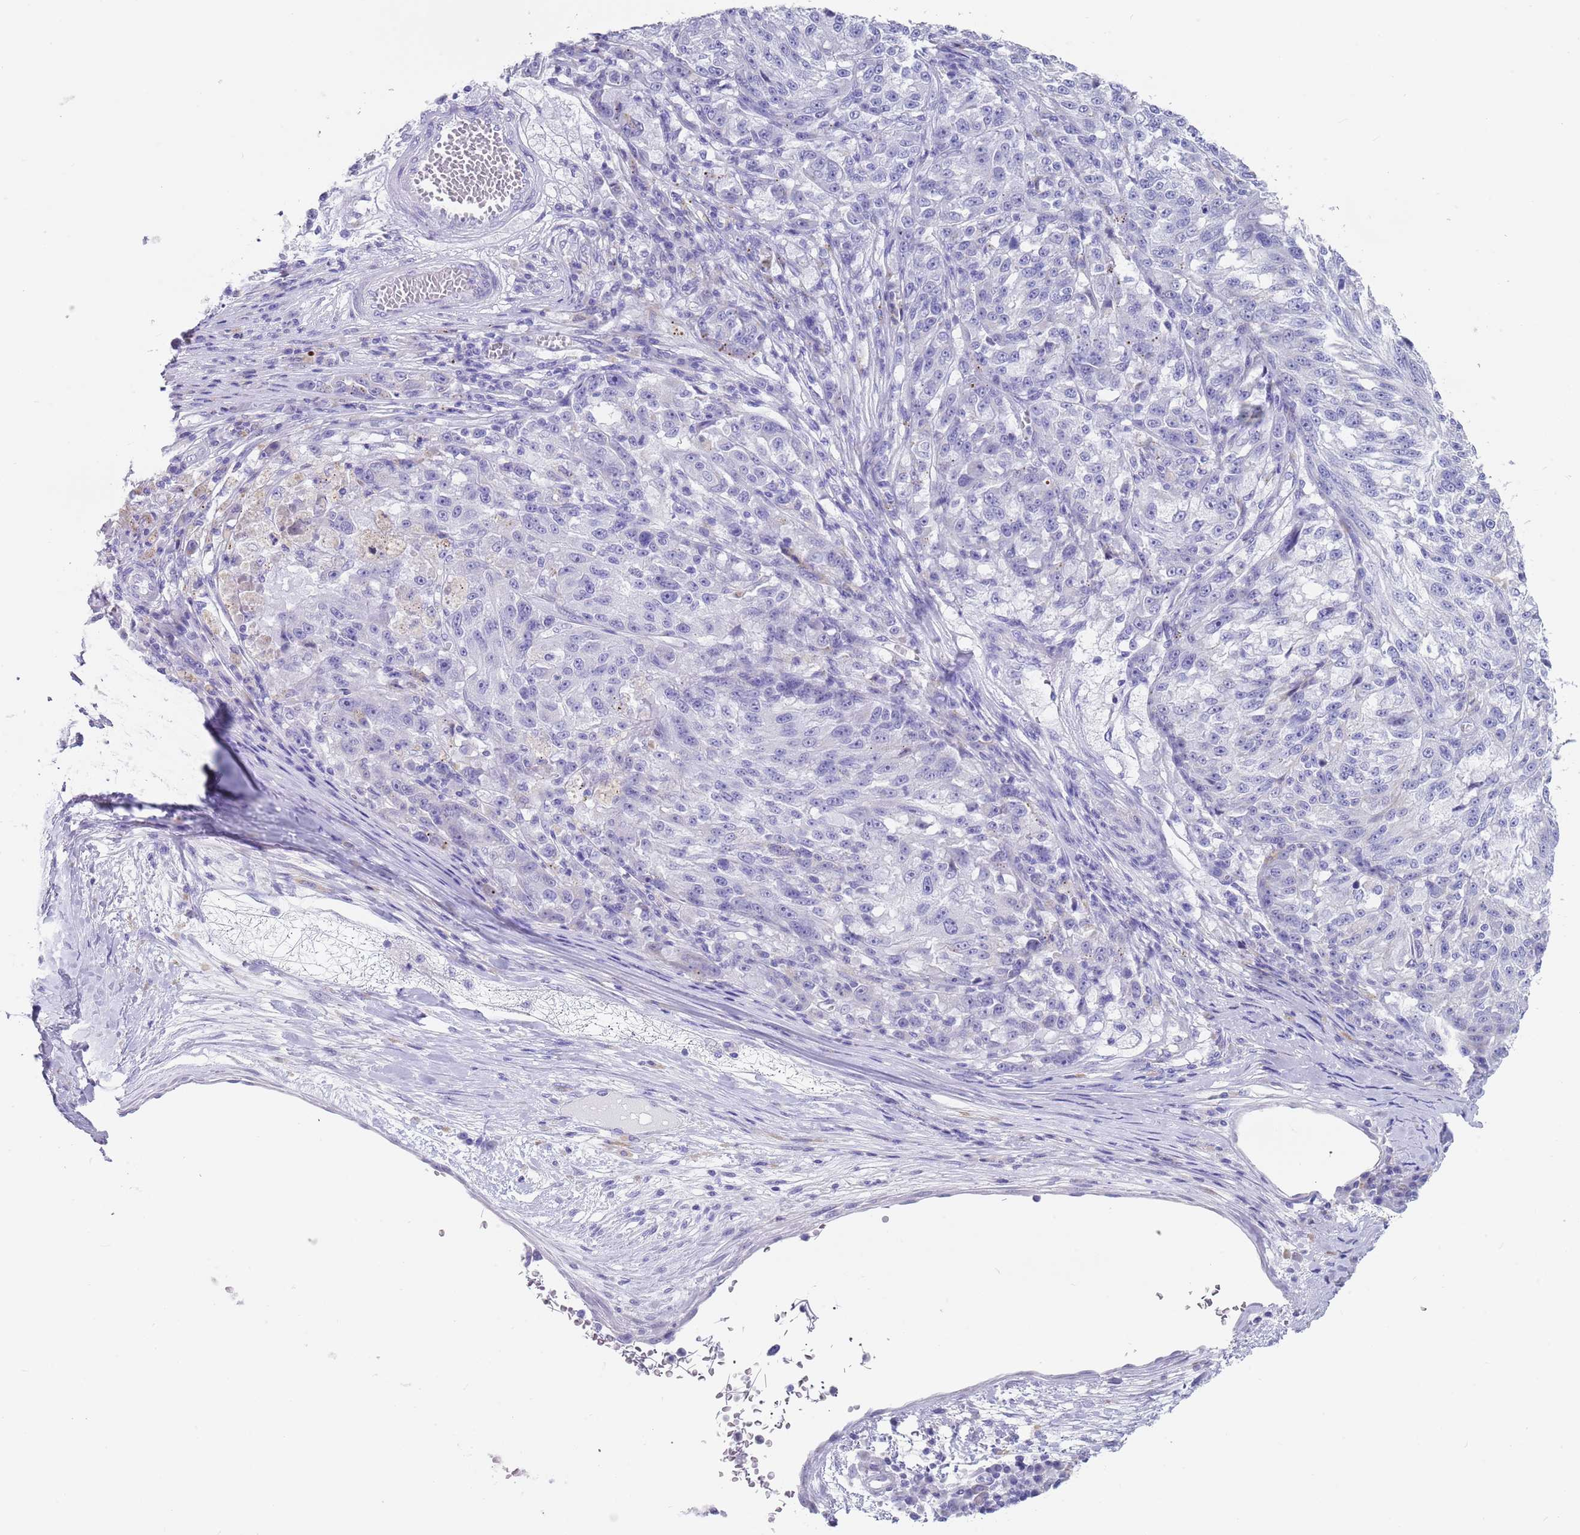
{"staining": {"intensity": "negative", "quantity": "none", "location": "none"}, "tissue": "melanoma", "cell_type": "Tumor cells", "image_type": "cancer", "snomed": [{"axis": "morphology", "description": "Malignant melanoma, NOS"}, {"axis": "topography", "description": "Skin"}], "caption": "This is a image of IHC staining of melanoma, which shows no staining in tumor cells.", "gene": "CPXM2", "patient": {"sex": "male", "age": 53}}